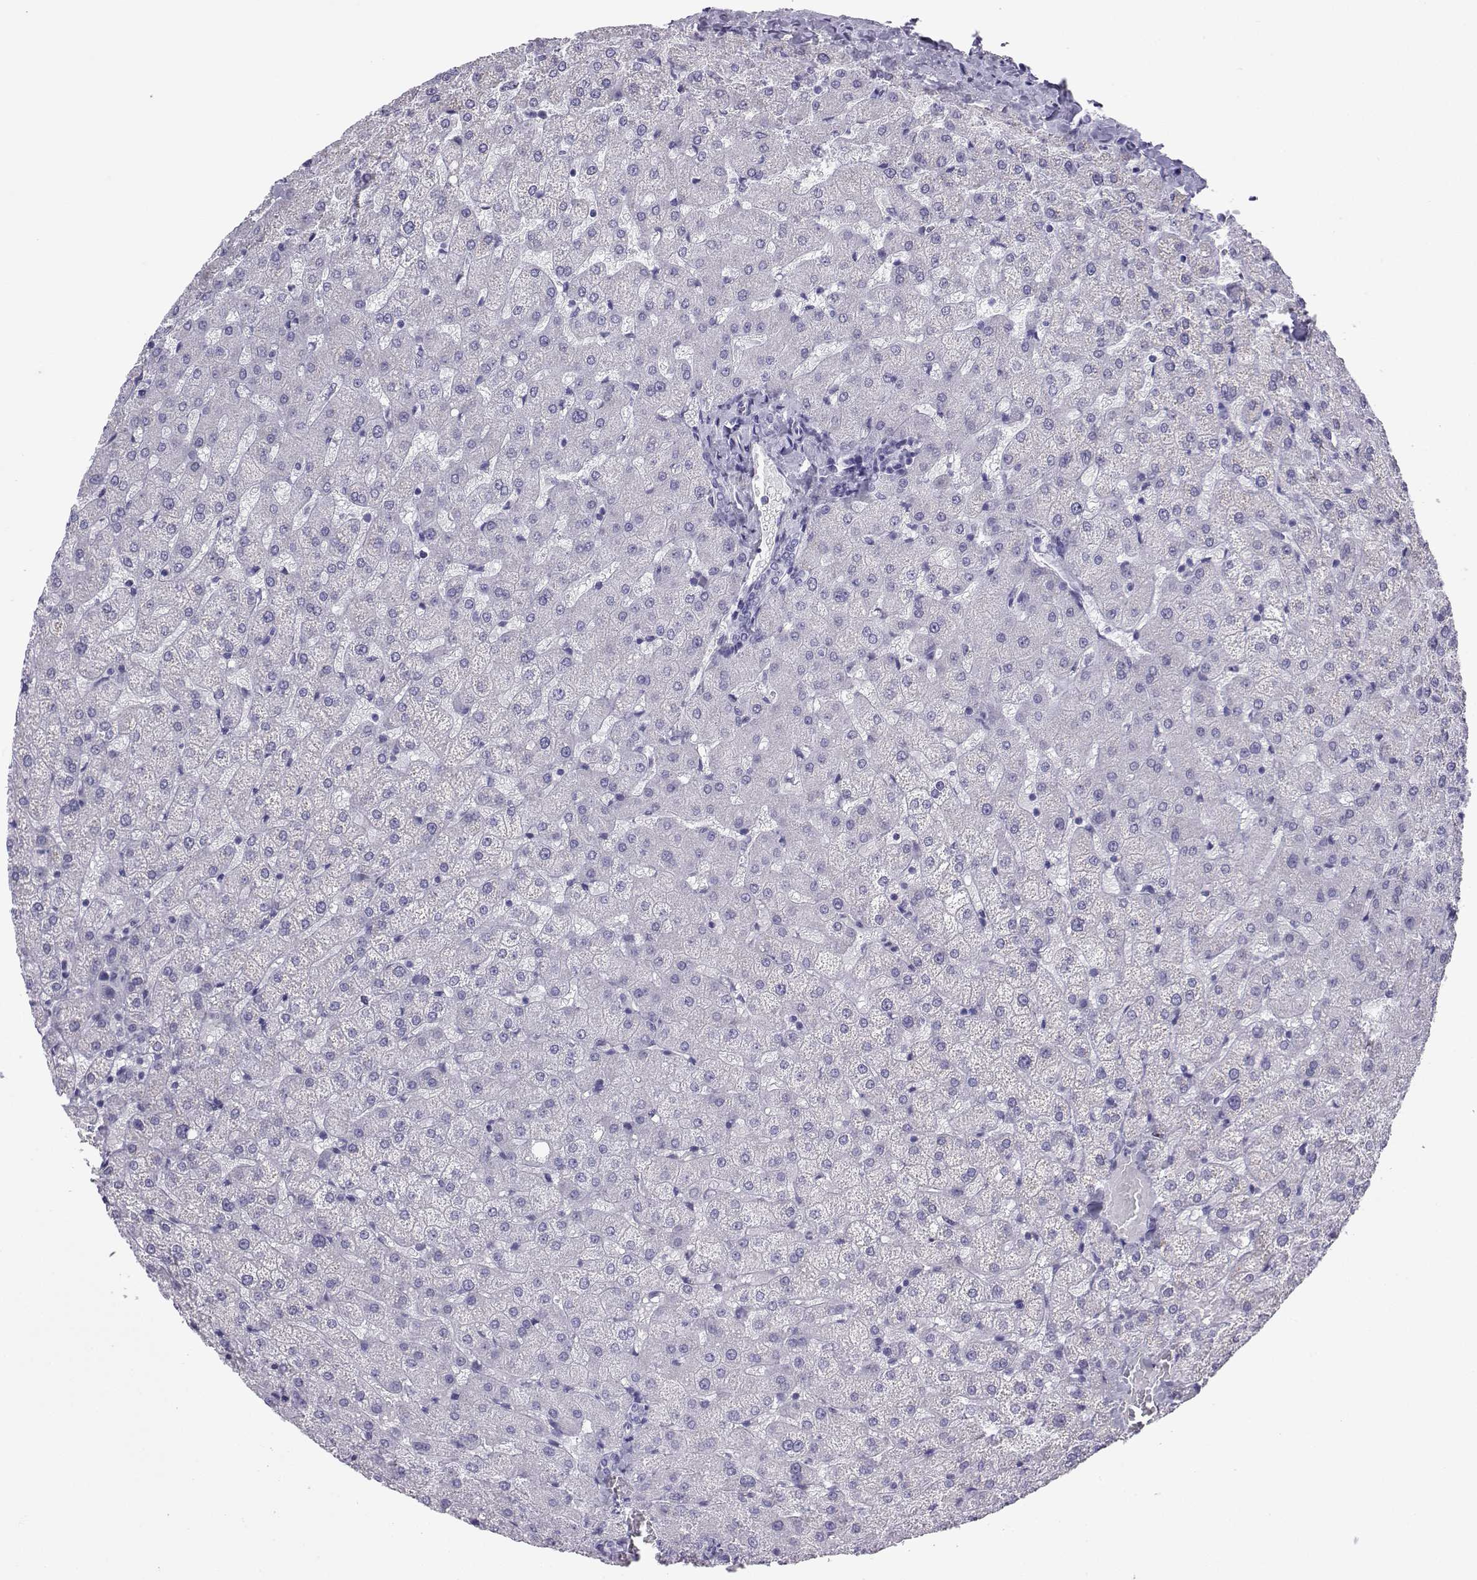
{"staining": {"intensity": "negative", "quantity": "none", "location": "none"}, "tissue": "liver", "cell_type": "Cholangiocytes", "image_type": "normal", "snomed": [{"axis": "morphology", "description": "Normal tissue, NOS"}, {"axis": "topography", "description": "Liver"}], "caption": "There is no significant staining in cholangiocytes of liver. The staining was performed using DAB to visualize the protein expression in brown, while the nuclei were stained in blue with hematoxylin (Magnification: 20x).", "gene": "LORICRIN", "patient": {"sex": "female", "age": 50}}